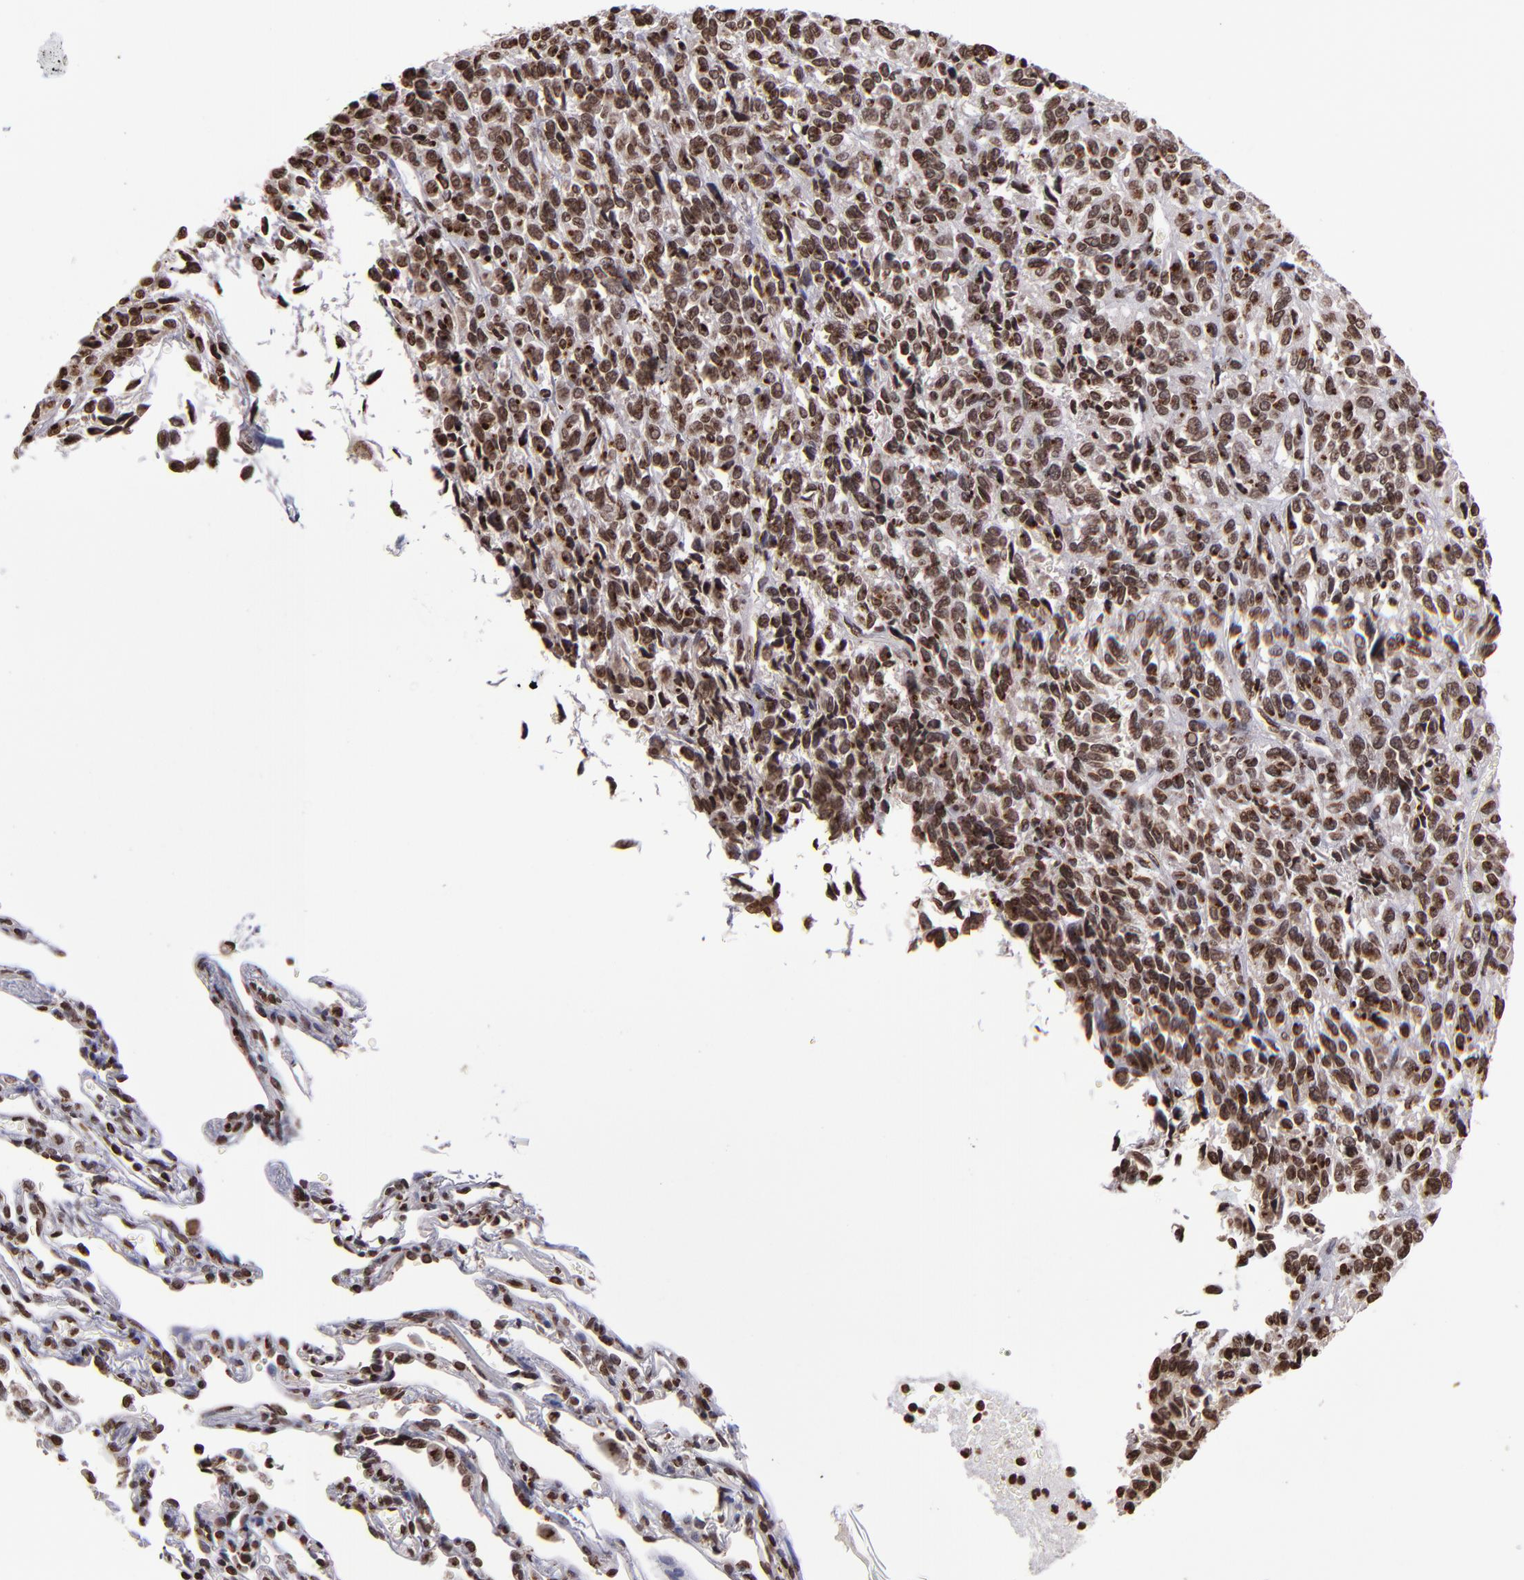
{"staining": {"intensity": "strong", "quantity": ">75%", "location": "cytoplasmic/membranous,nuclear"}, "tissue": "melanoma", "cell_type": "Tumor cells", "image_type": "cancer", "snomed": [{"axis": "morphology", "description": "Malignant melanoma, Metastatic site"}, {"axis": "topography", "description": "Lung"}], "caption": "Malignant melanoma (metastatic site) stained for a protein demonstrates strong cytoplasmic/membranous and nuclear positivity in tumor cells.", "gene": "CSDC2", "patient": {"sex": "male", "age": 64}}